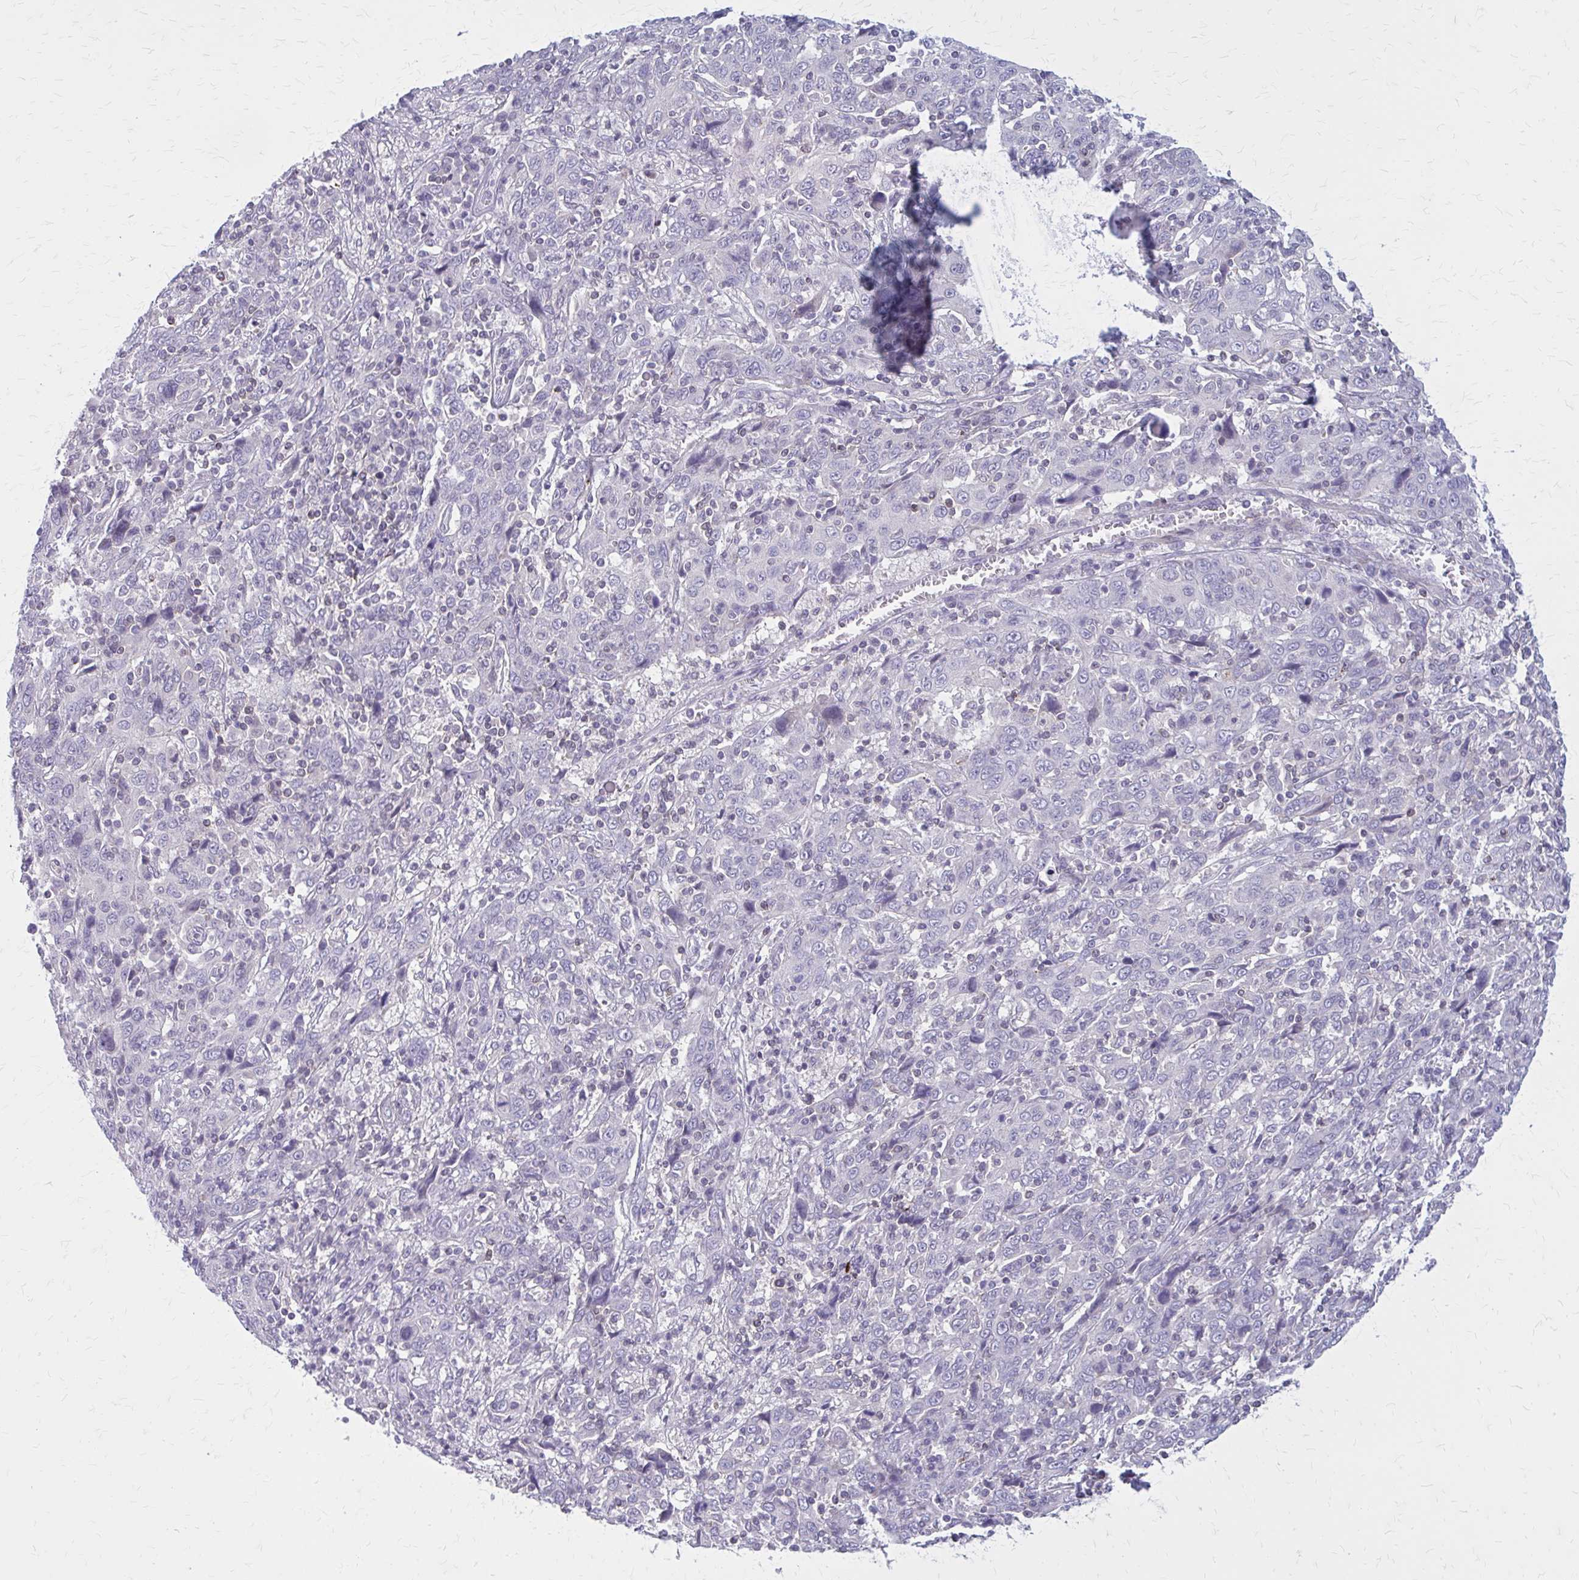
{"staining": {"intensity": "negative", "quantity": "none", "location": "none"}, "tissue": "cervical cancer", "cell_type": "Tumor cells", "image_type": "cancer", "snomed": [{"axis": "morphology", "description": "Squamous cell carcinoma, NOS"}, {"axis": "topography", "description": "Cervix"}], "caption": "Cervical squamous cell carcinoma was stained to show a protein in brown. There is no significant positivity in tumor cells.", "gene": "PITPNM1", "patient": {"sex": "female", "age": 46}}